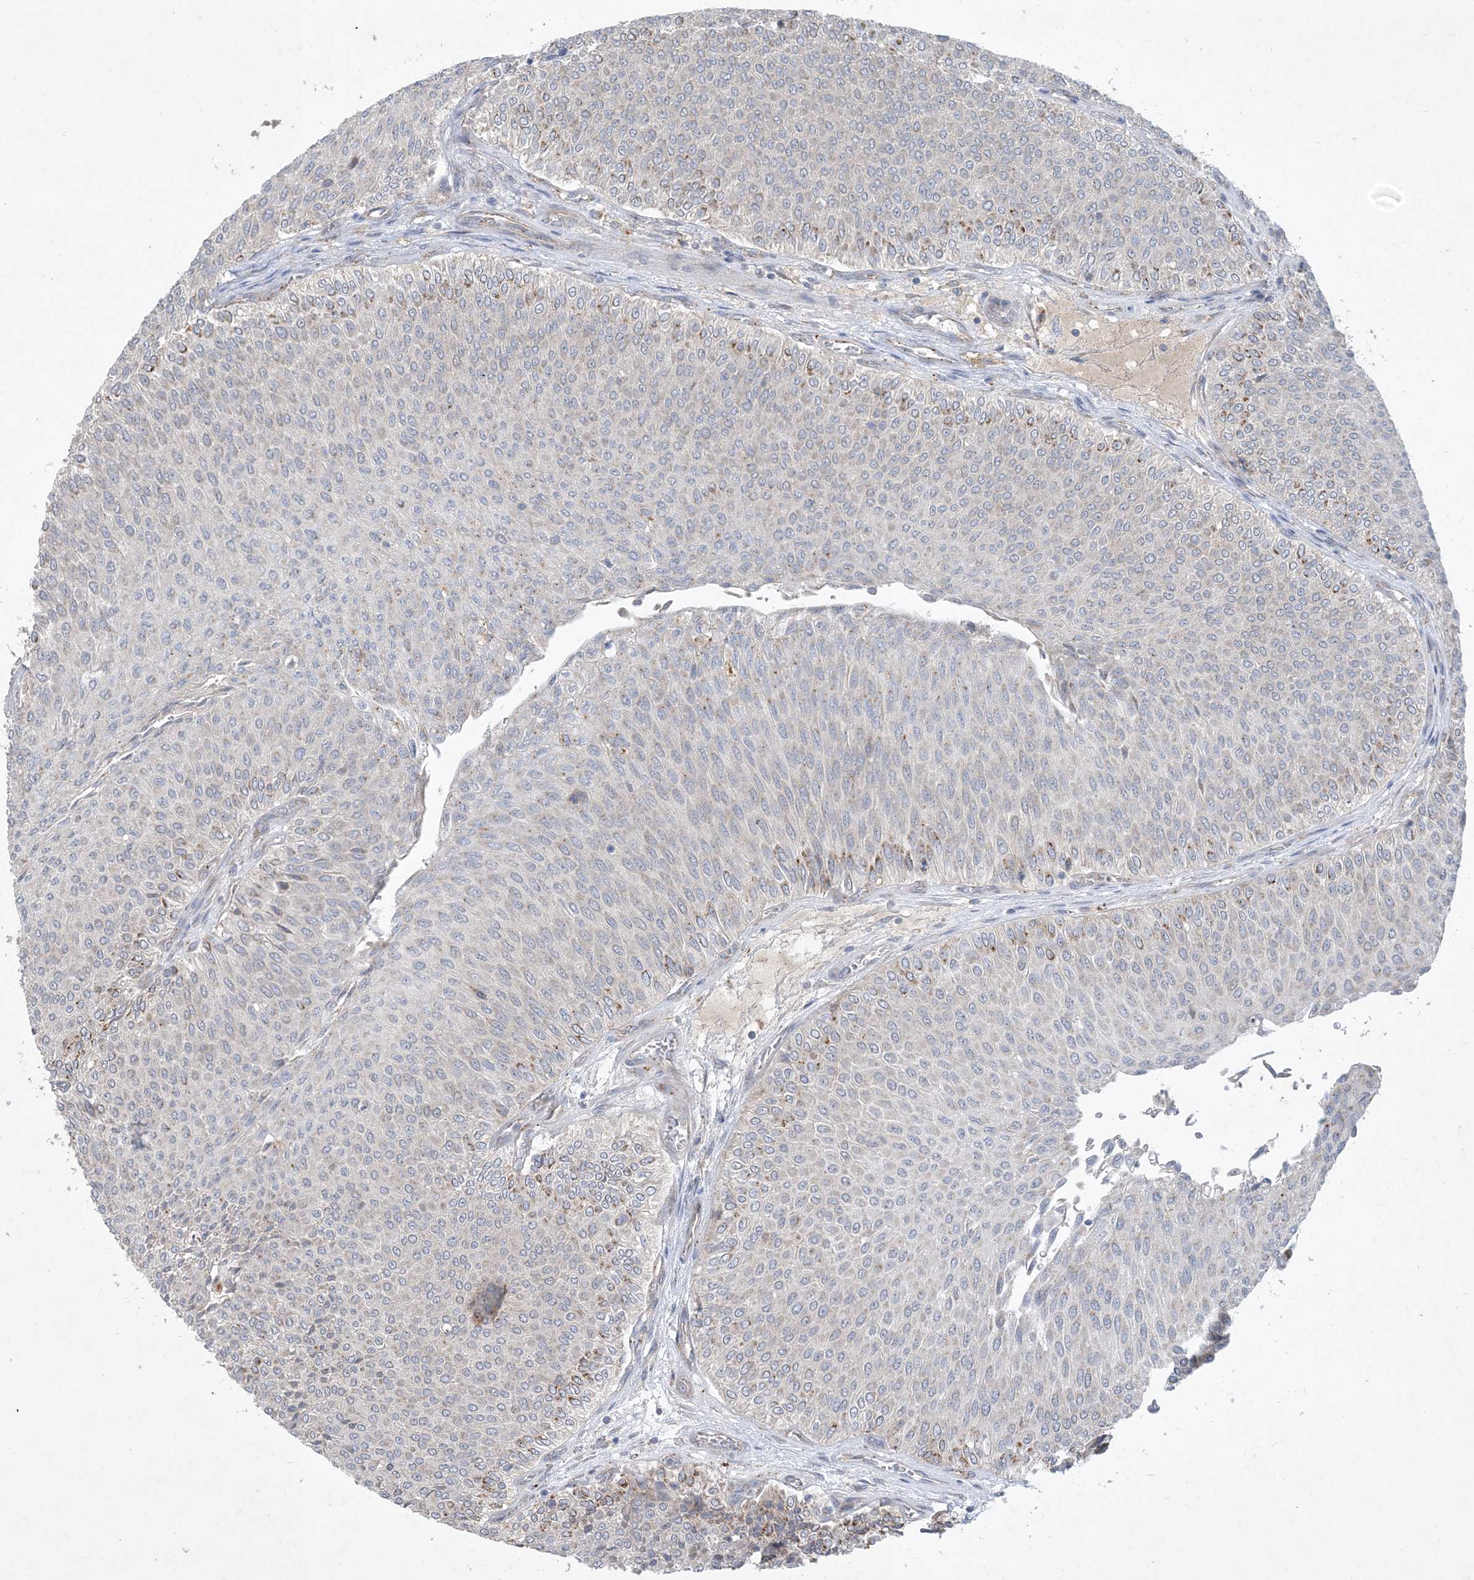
{"staining": {"intensity": "moderate", "quantity": "<25%", "location": "cytoplasmic/membranous"}, "tissue": "urothelial cancer", "cell_type": "Tumor cells", "image_type": "cancer", "snomed": [{"axis": "morphology", "description": "Urothelial carcinoma, Low grade"}, {"axis": "topography", "description": "Urinary bladder"}], "caption": "A brown stain shows moderate cytoplasmic/membranous staining of a protein in human urothelial cancer tumor cells.", "gene": "MRPS18A", "patient": {"sex": "male", "age": 78}}